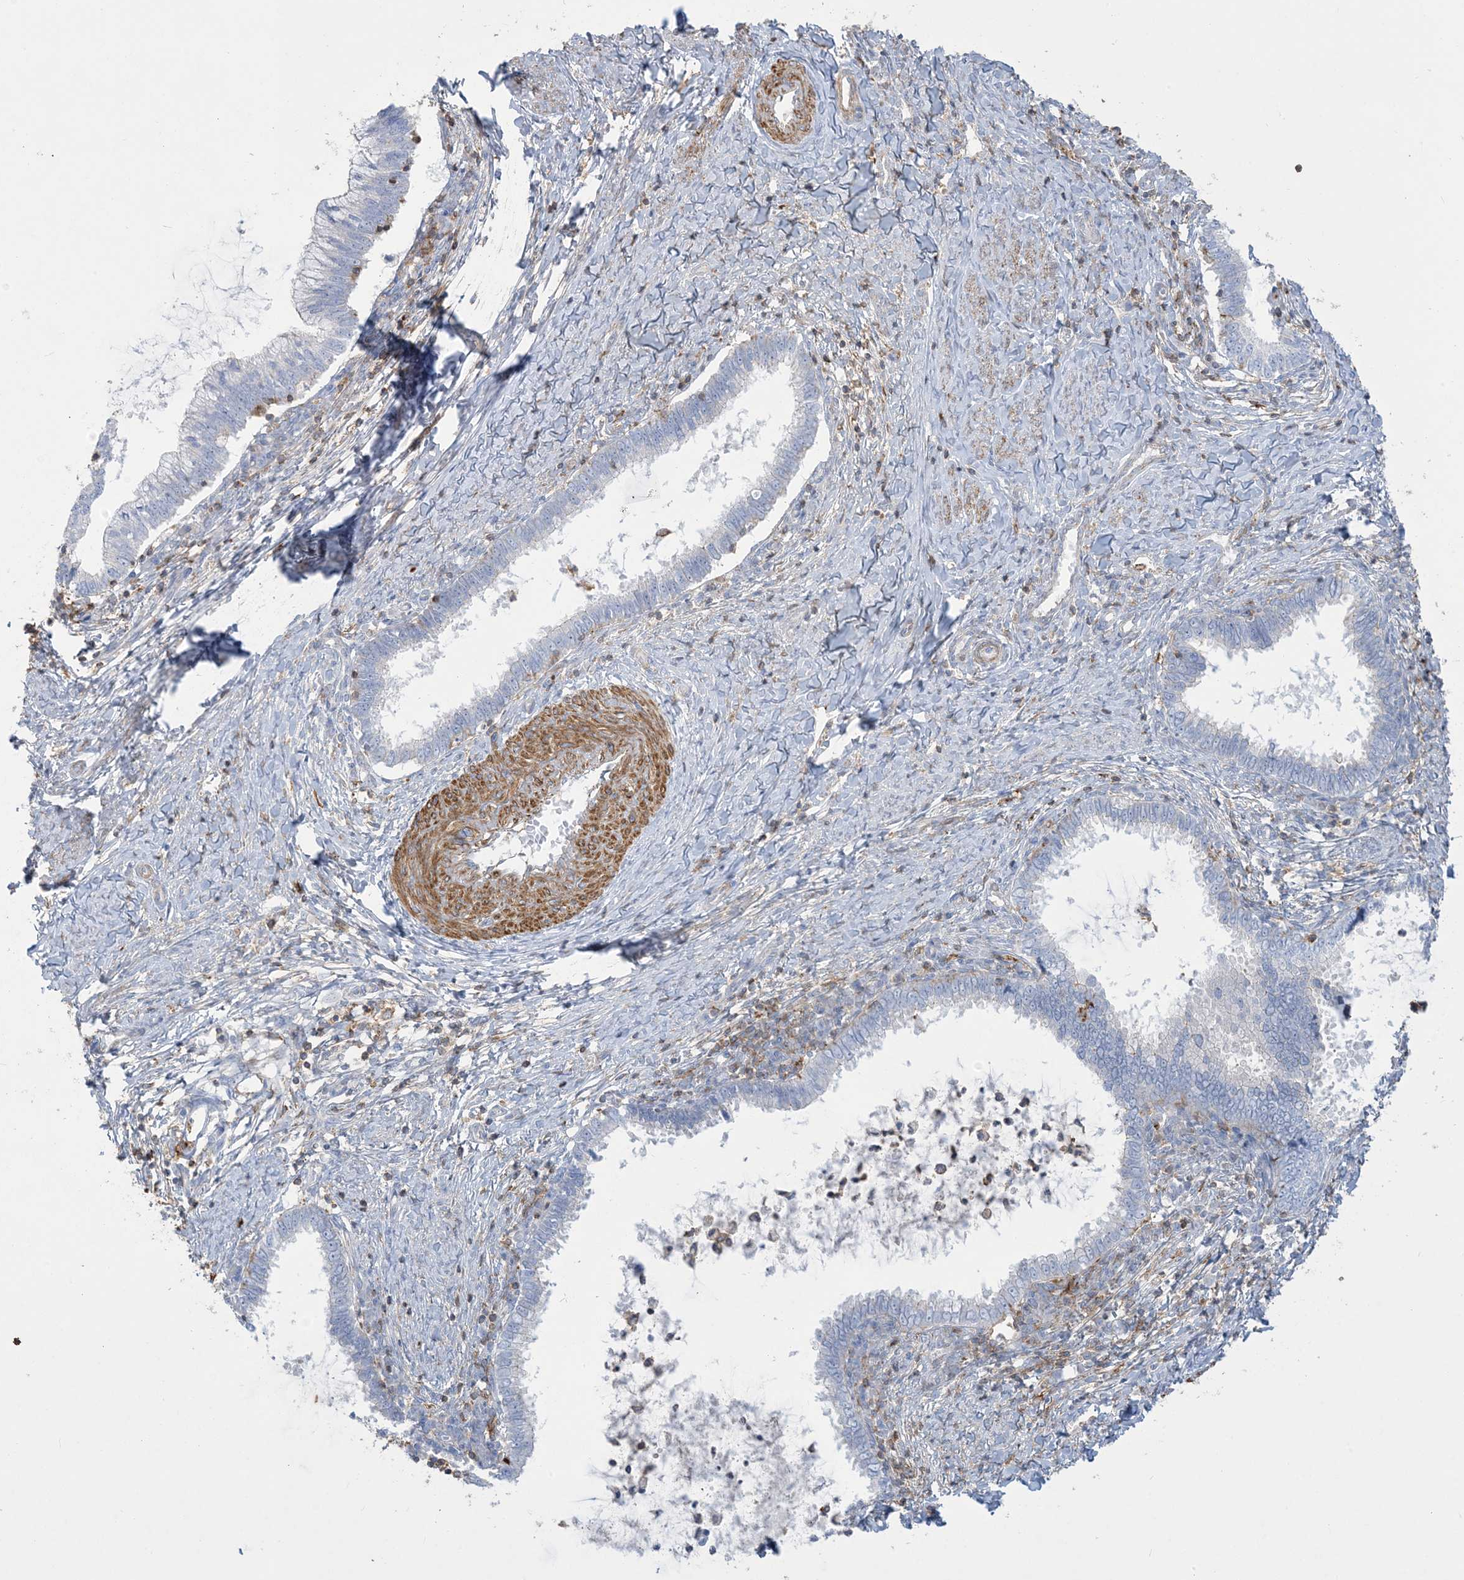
{"staining": {"intensity": "negative", "quantity": "none", "location": "none"}, "tissue": "cervical cancer", "cell_type": "Tumor cells", "image_type": "cancer", "snomed": [{"axis": "morphology", "description": "Adenocarcinoma, NOS"}, {"axis": "topography", "description": "Cervix"}], "caption": "Cervical cancer (adenocarcinoma) was stained to show a protein in brown. There is no significant staining in tumor cells.", "gene": "GTF3C2", "patient": {"sex": "female", "age": 36}}